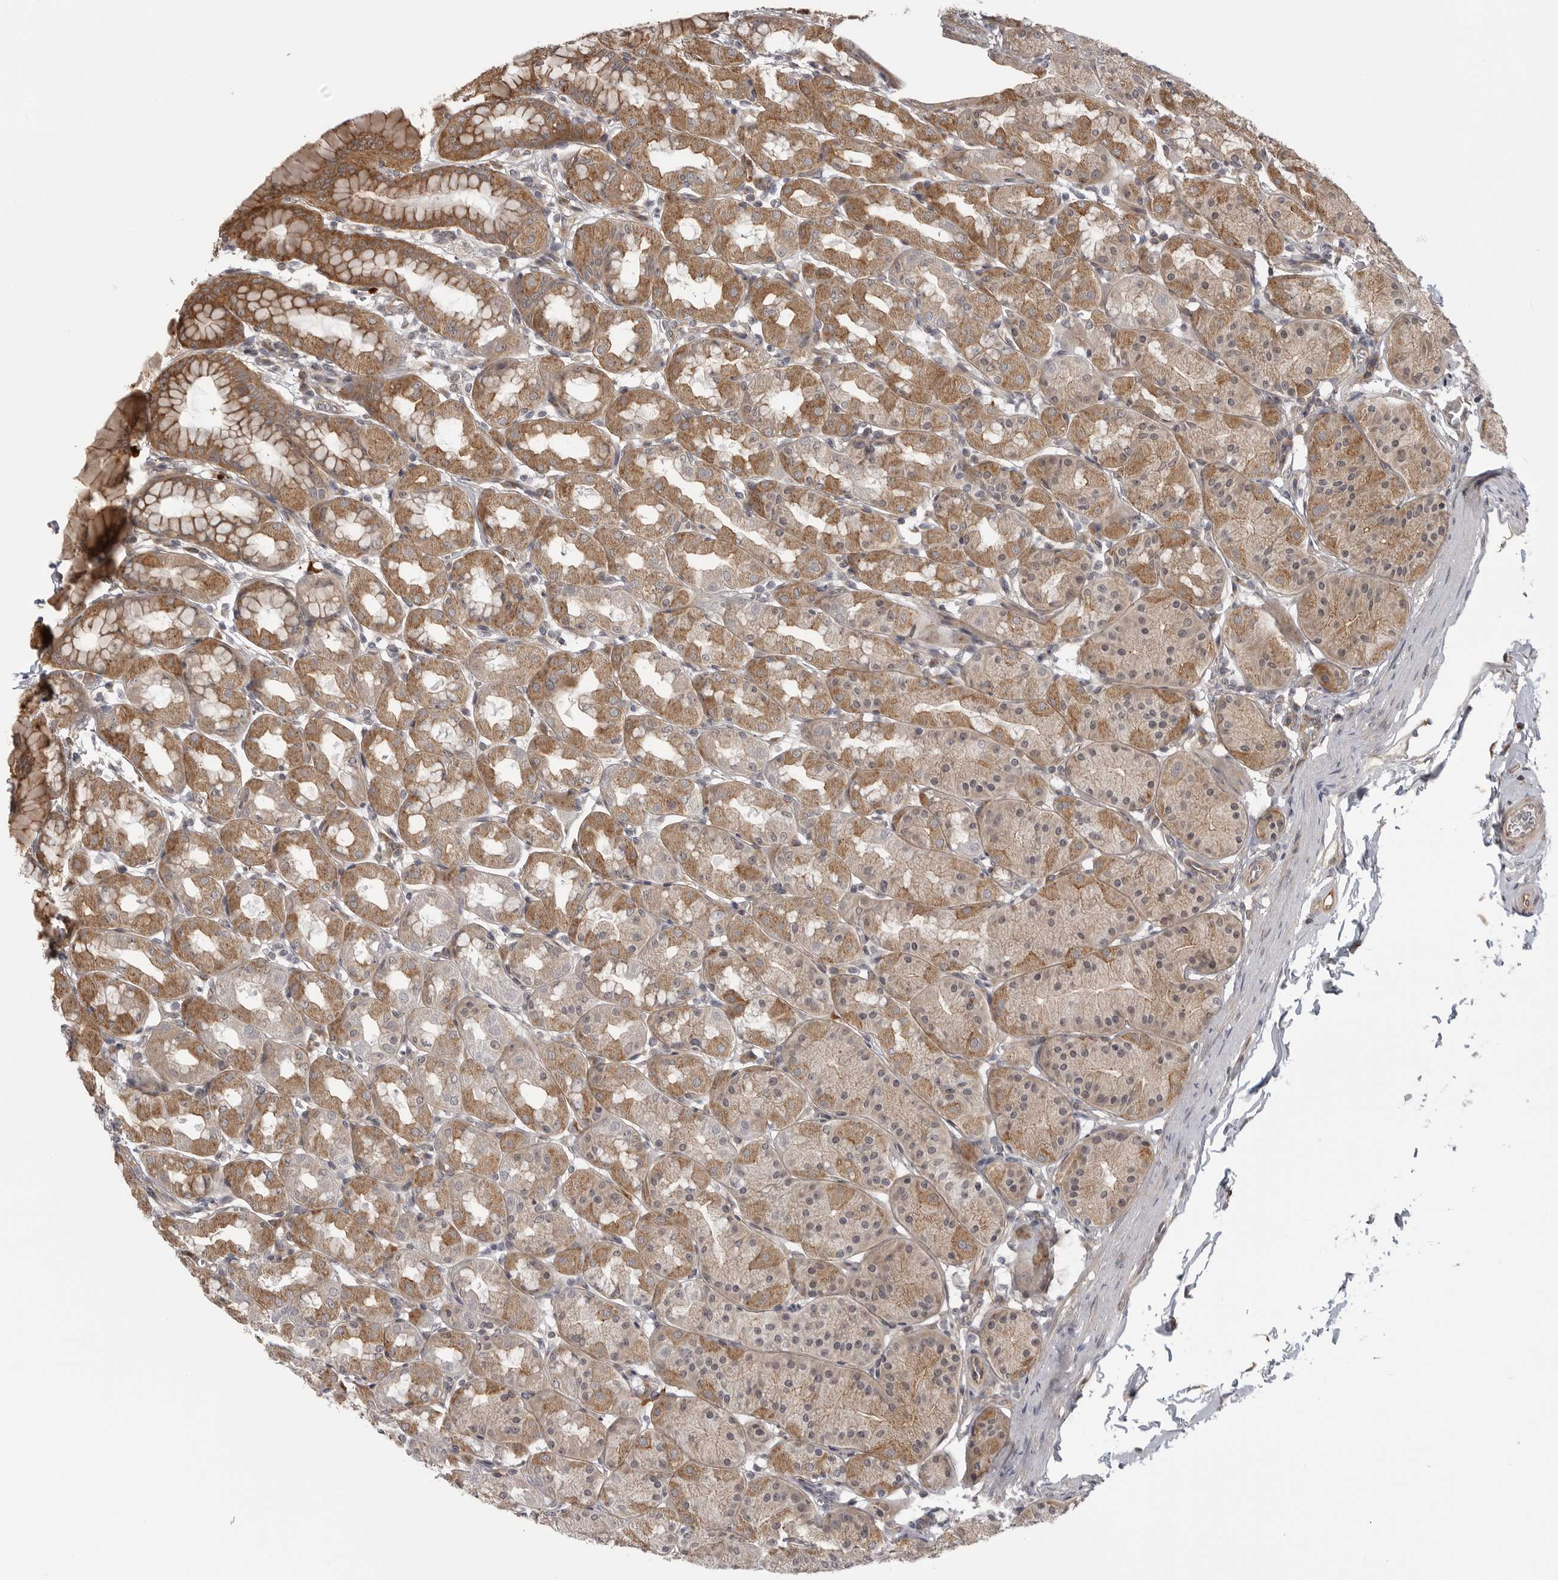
{"staining": {"intensity": "moderate", "quantity": ">75%", "location": "cytoplasmic/membranous"}, "tissue": "stomach", "cell_type": "Glandular cells", "image_type": "normal", "snomed": [{"axis": "morphology", "description": "Normal tissue, NOS"}, {"axis": "topography", "description": "Stomach"}], "caption": "Unremarkable stomach exhibits moderate cytoplasmic/membranous expression in about >75% of glandular cells.", "gene": "LRRC45", "patient": {"sex": "male", "age": 42}}